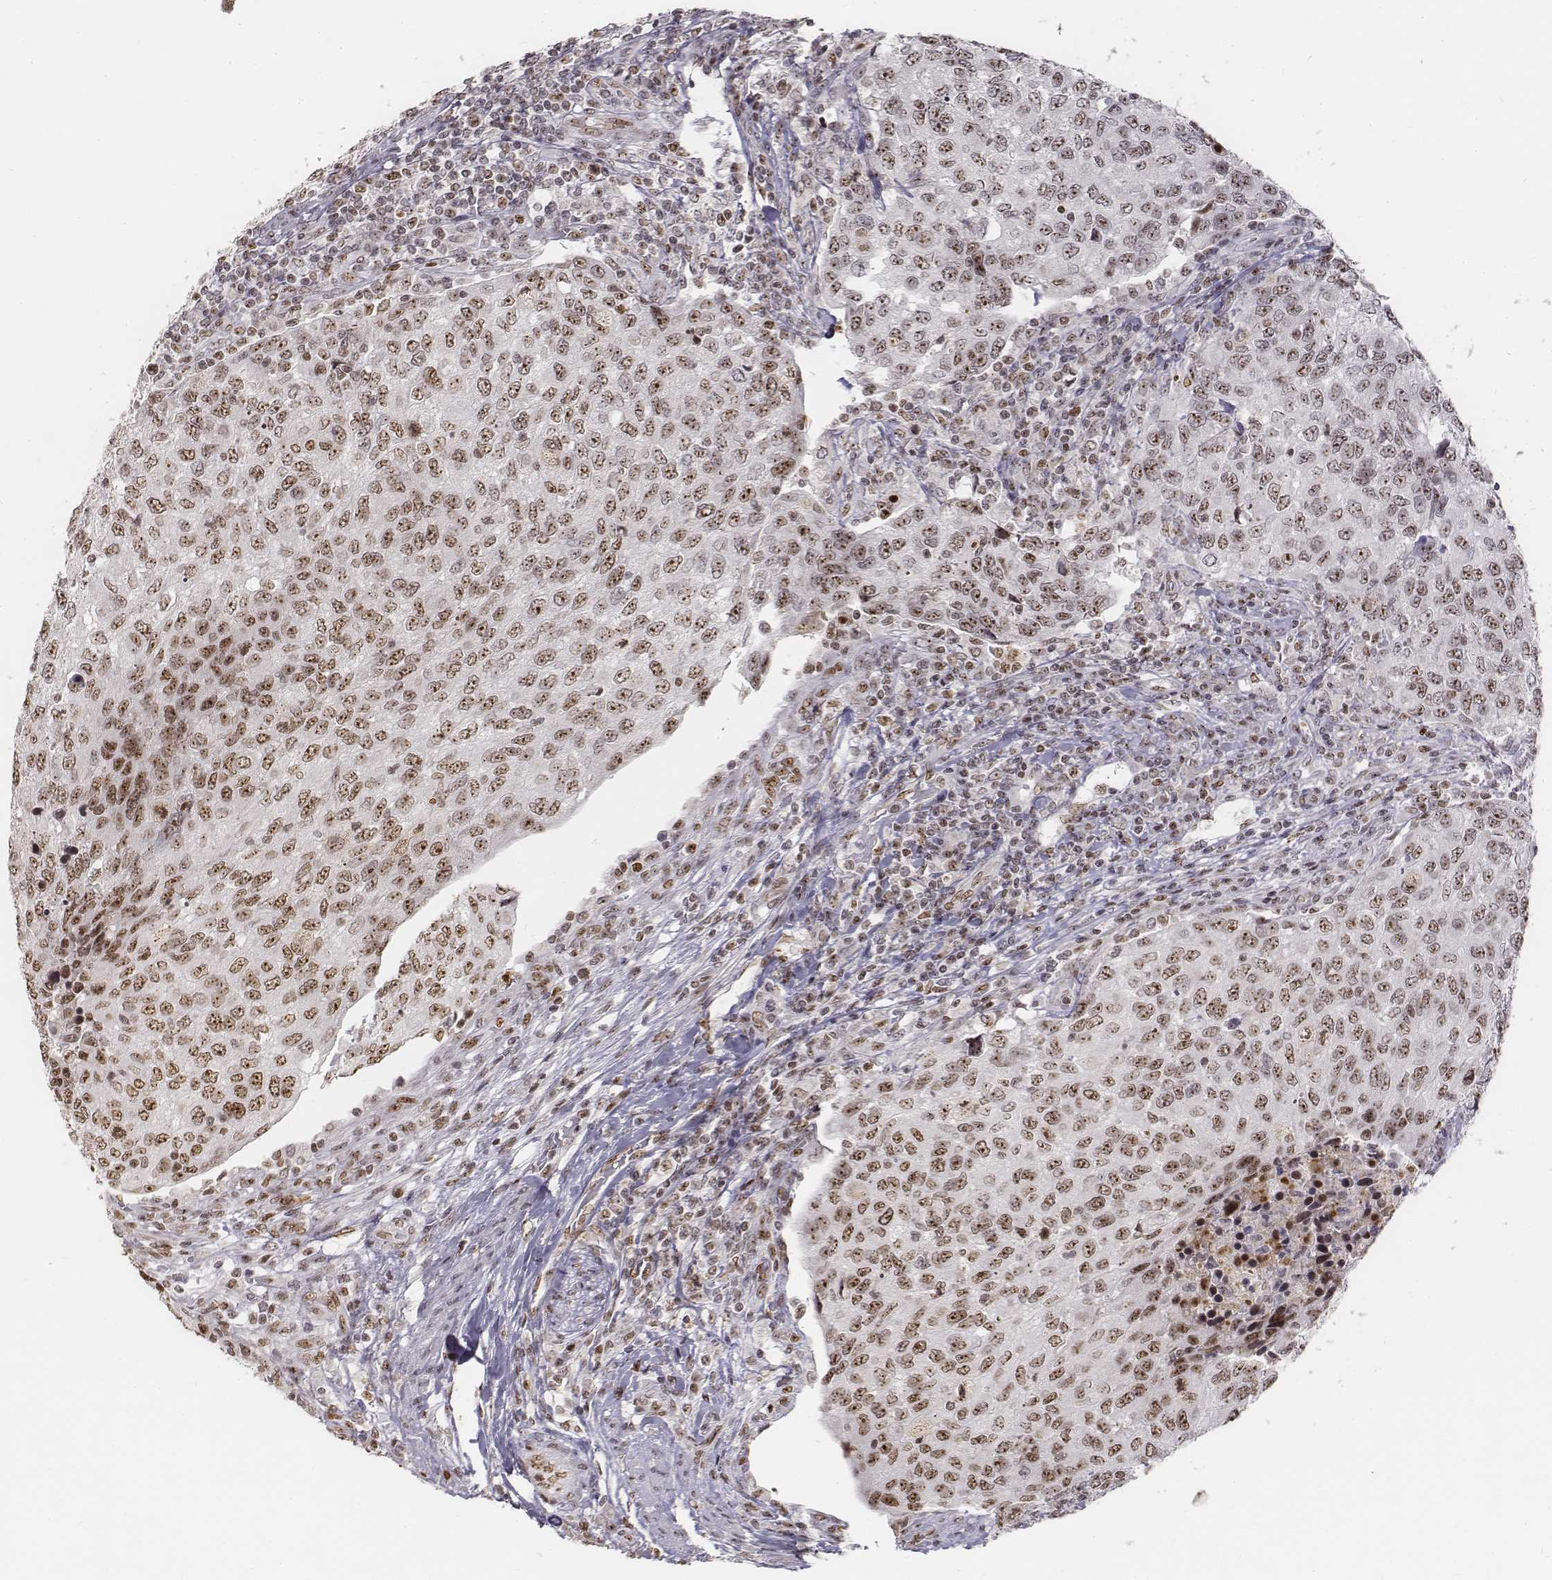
{"staining": {"intensity": "weak", "quantity": ">75%", "location": "nuclear"}, "tissue": "urothelial cancer", "cell_type": "Tumor cells", "image_type": "cancer", "snomed": [{"axis": "morphology", "description": "Urothelial carcinoma, High grade"}, {"axis": "topography", "description": "Urinary bladder"}], "caption": "About >75% of tumor cells in high-grade urothelial carcinoma exhibit weak nuclear protein expression as visualized by brown immunohistochemical staining.", "gene": "PHF6", "patient": {"sex": "female", "age": 78}}